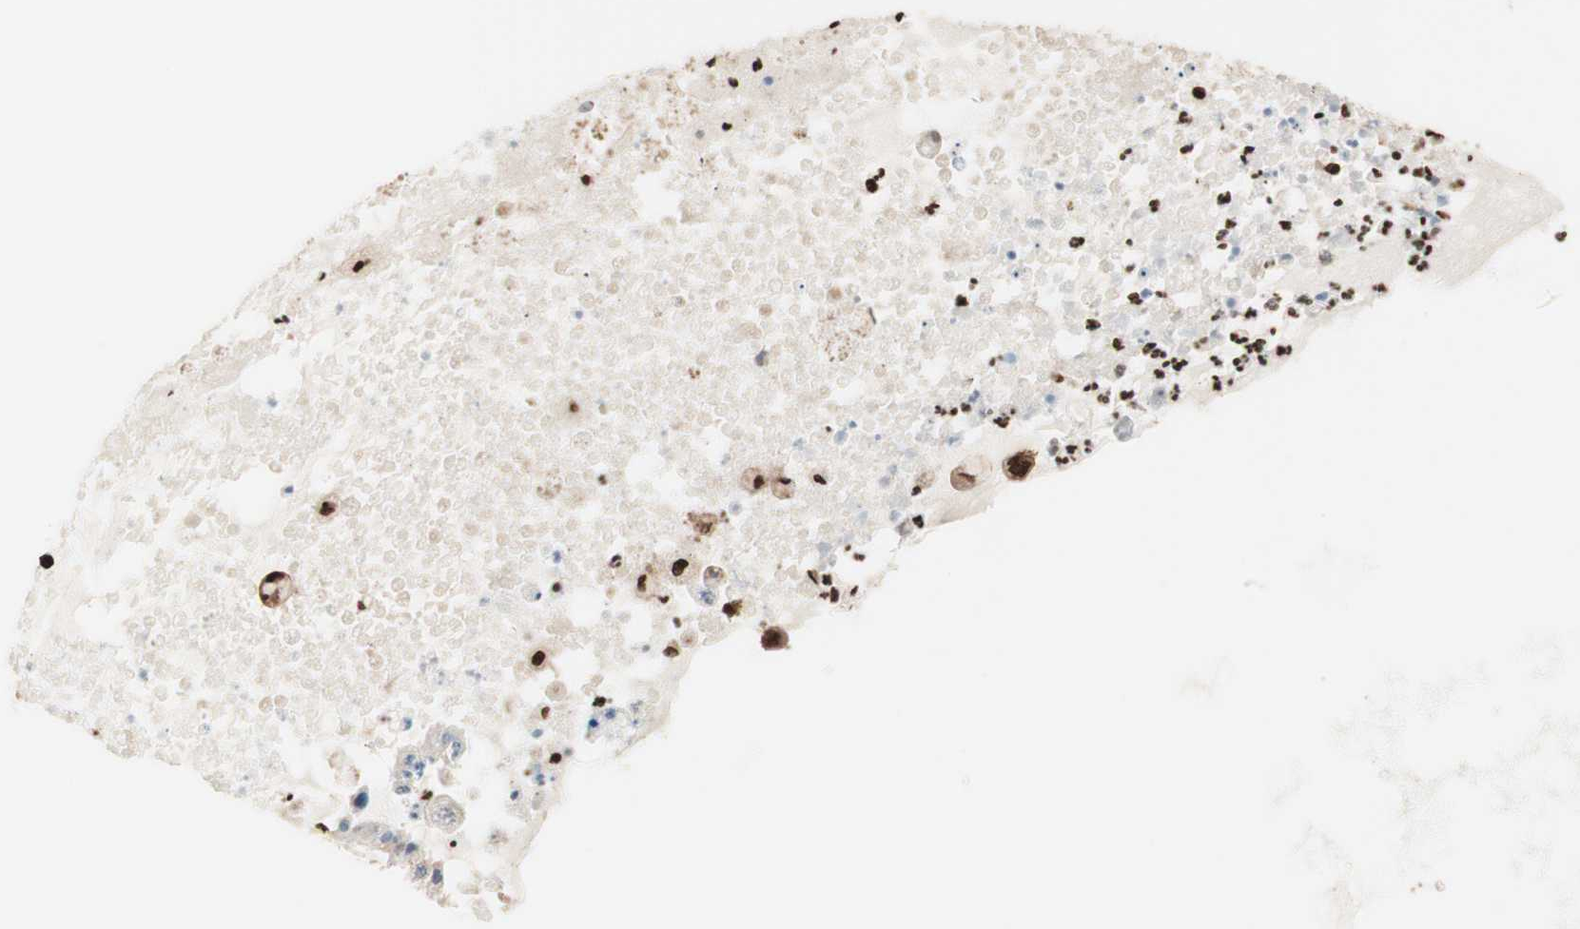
{"staining": {"intensity": "strong", "quantity": ">75%", "location": "cytoplasmic/membranous,nuclear"}, "tissue": "ovarian cancer", "cell_type": "Tumor cells", "image_type": "cancer", "snomed": [{"axis": "morphology", "description": "Cystadenocarcinoma, mucinous, NOS"}, {"axis": "topography", "description": "Ovary"}], "caption": "IHC of ovarian cancer (mucinous cystadenocarcinoma) exhibits high levels of strong cytoplasmic/membranous and nuclear positivity in about >75% of tumor cells.", "gene": "HNRNPA2B1", "patient": {"sex": "female", "age": 80}}